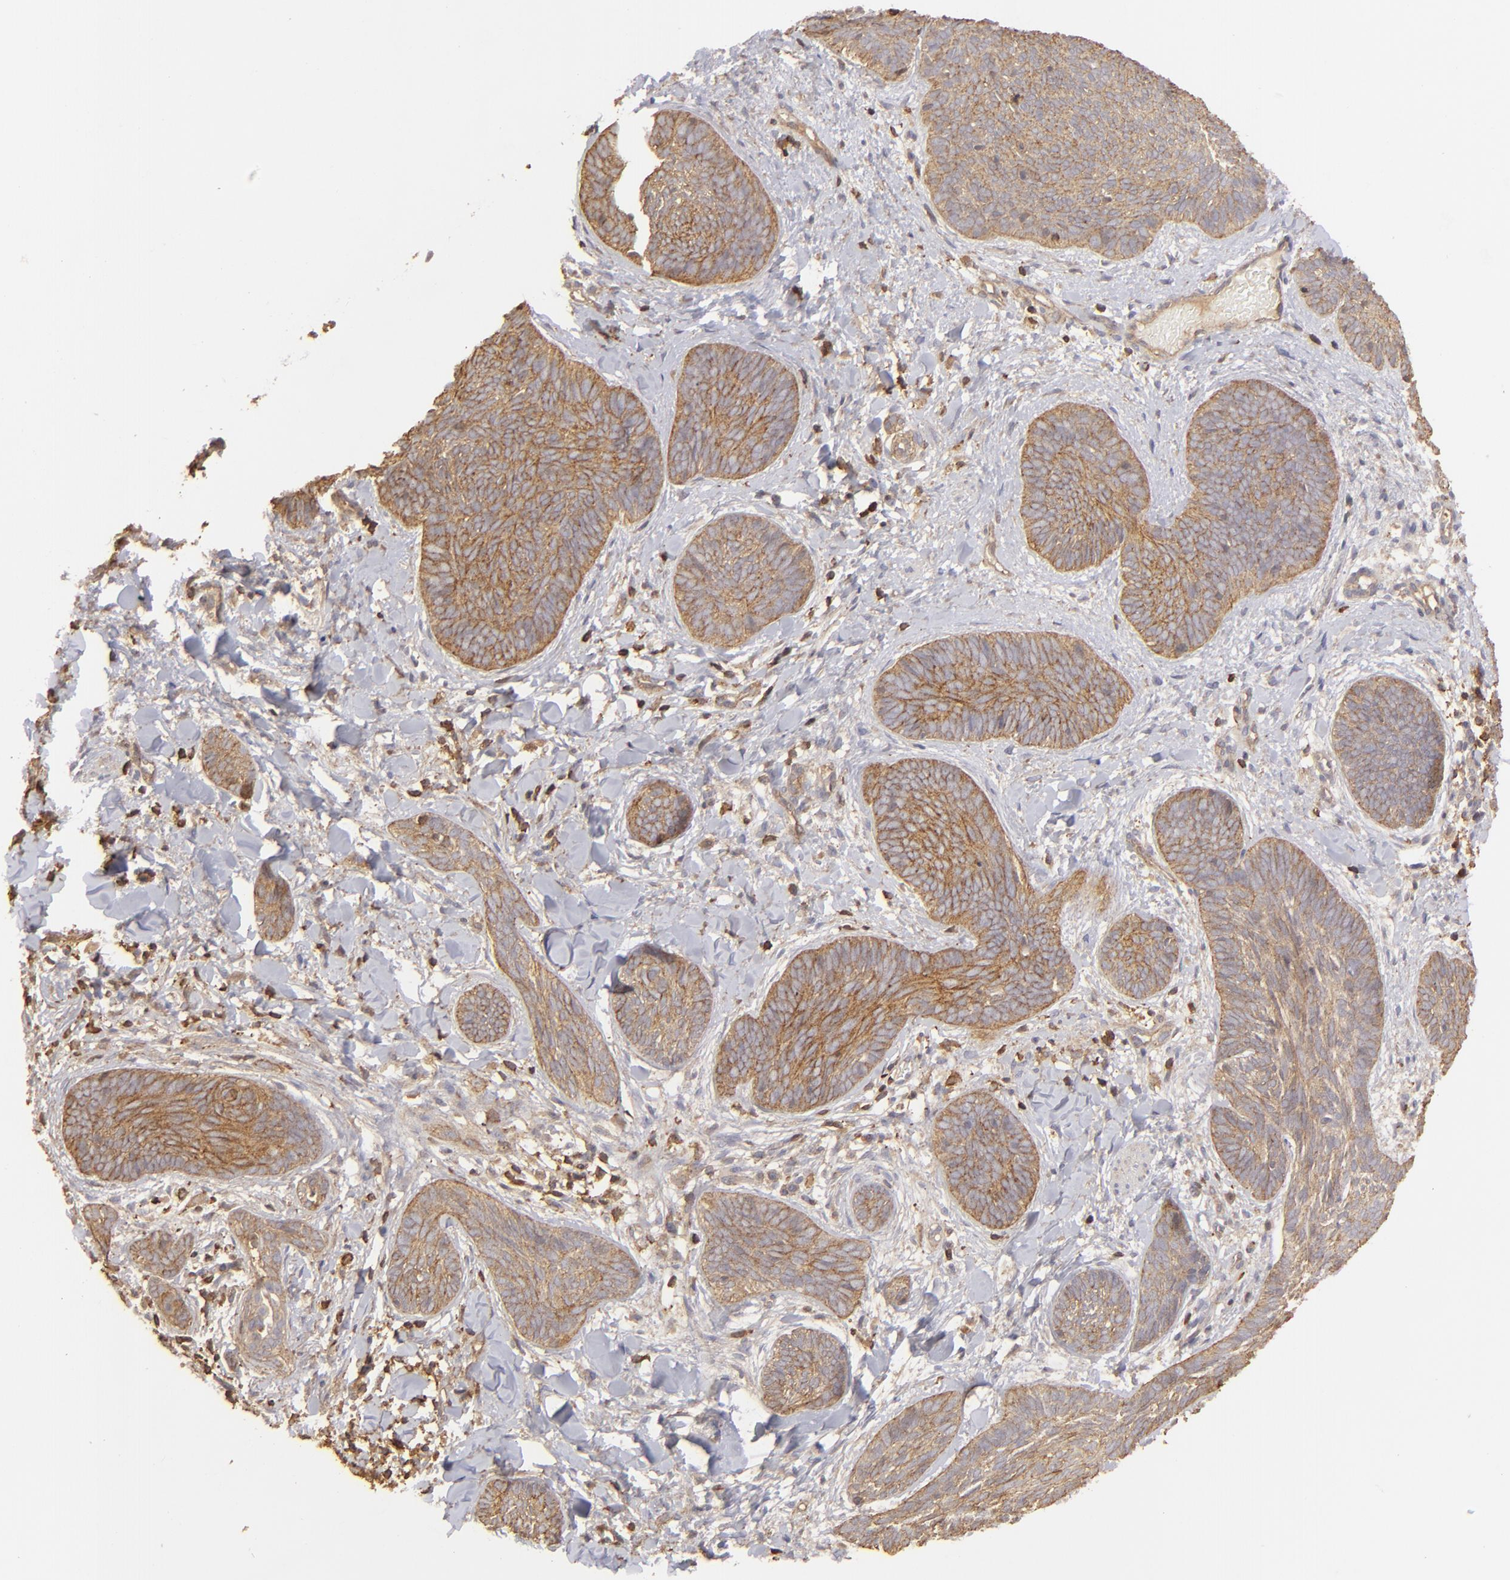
{"staining": {"intensity": "moderate", "quantity": ">75%", "location": "cytoplasmic/membranous"}, "tissue": "skin cancer", "cell_type": "Tumor cells", "image_type": "cancer", "snomed": [{"axis": "morphology", "description": "Basal cell carcinoma"}, {"axis": "topography", "description": "Skin"}], "caption": "Protein staining by IHC demonstrates moderate cytoplasmic/membranous positivity in approximately >75% of tumor cells in basal cell carcinoma (skin). (brown staining indicates protein expression, while blue staining denotes nuclei).", "gene": "ACTB", "patient": {"sex": "female", "age": 81}}